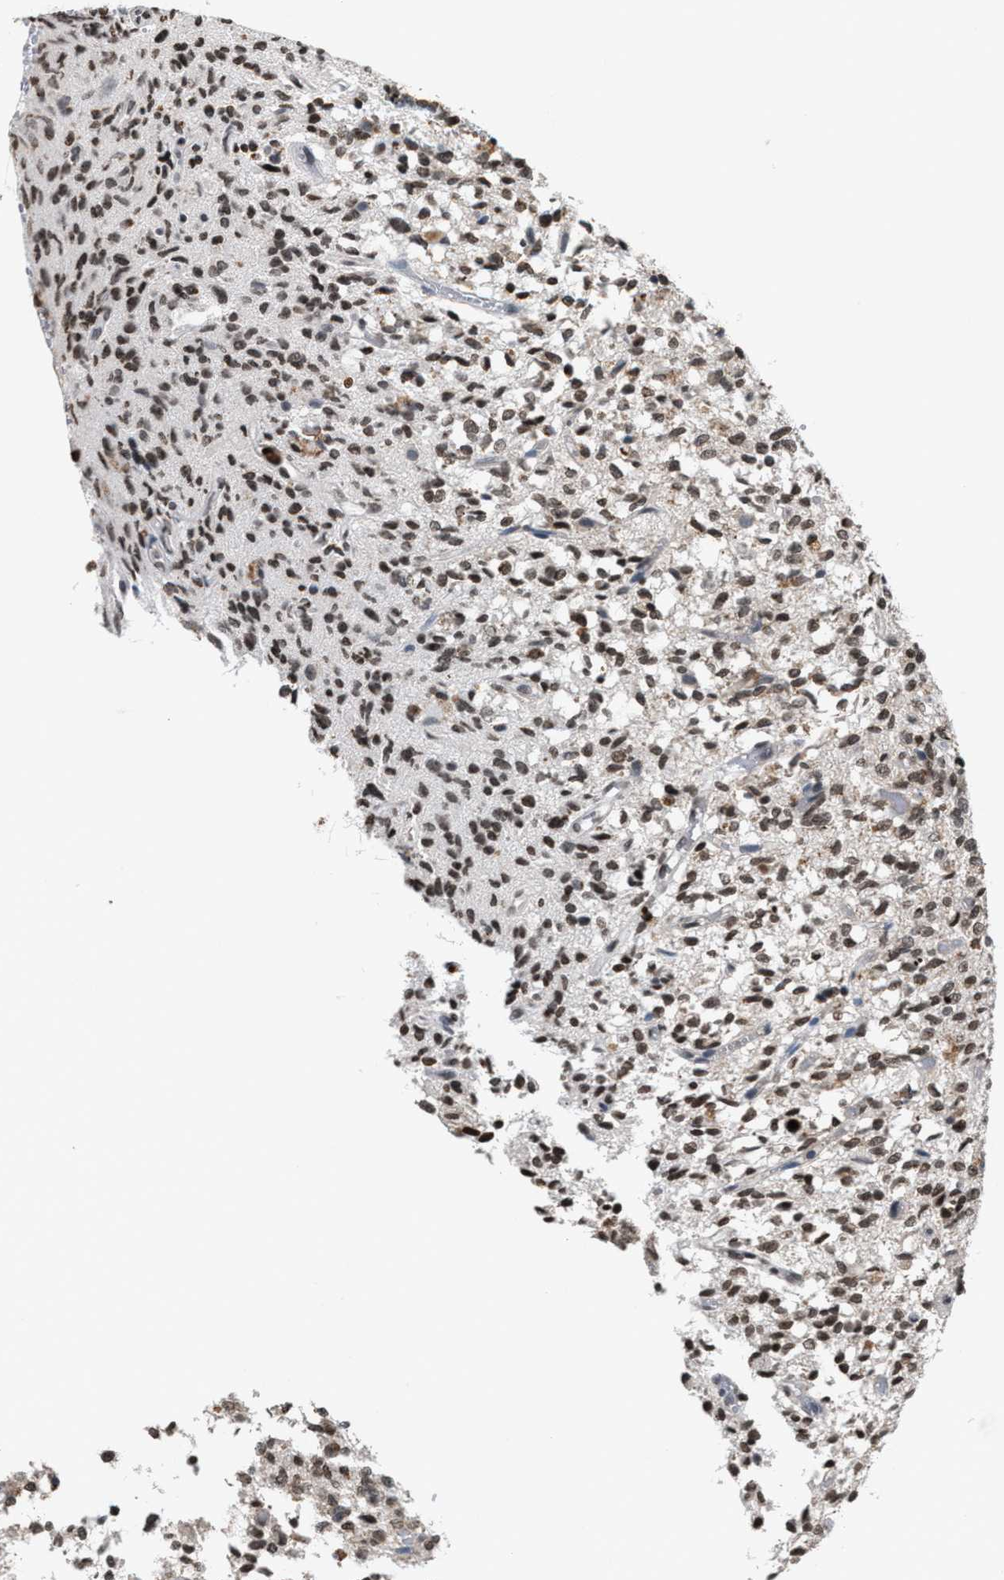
{"staining": {"intensity": "moderate", "quantity": ">75%", "location": "nuclear"}, "tissue": "glioma", "cell_type": "Tumor cells", "image_type": "cancer", "snomed": [{"axis": "morphology", "description": "Glioma, malignant, High grade"}, {"axis": "topography", "description": "Brain"}], "caption": "Human high-grade glioma (malignant) stained for a protein (brown) demonstrates moderate nuclear positive staining in approximately >75% of tumor cells.", "gene": "PRUNE2", "patient": {"sex": "male", "age": 71}}